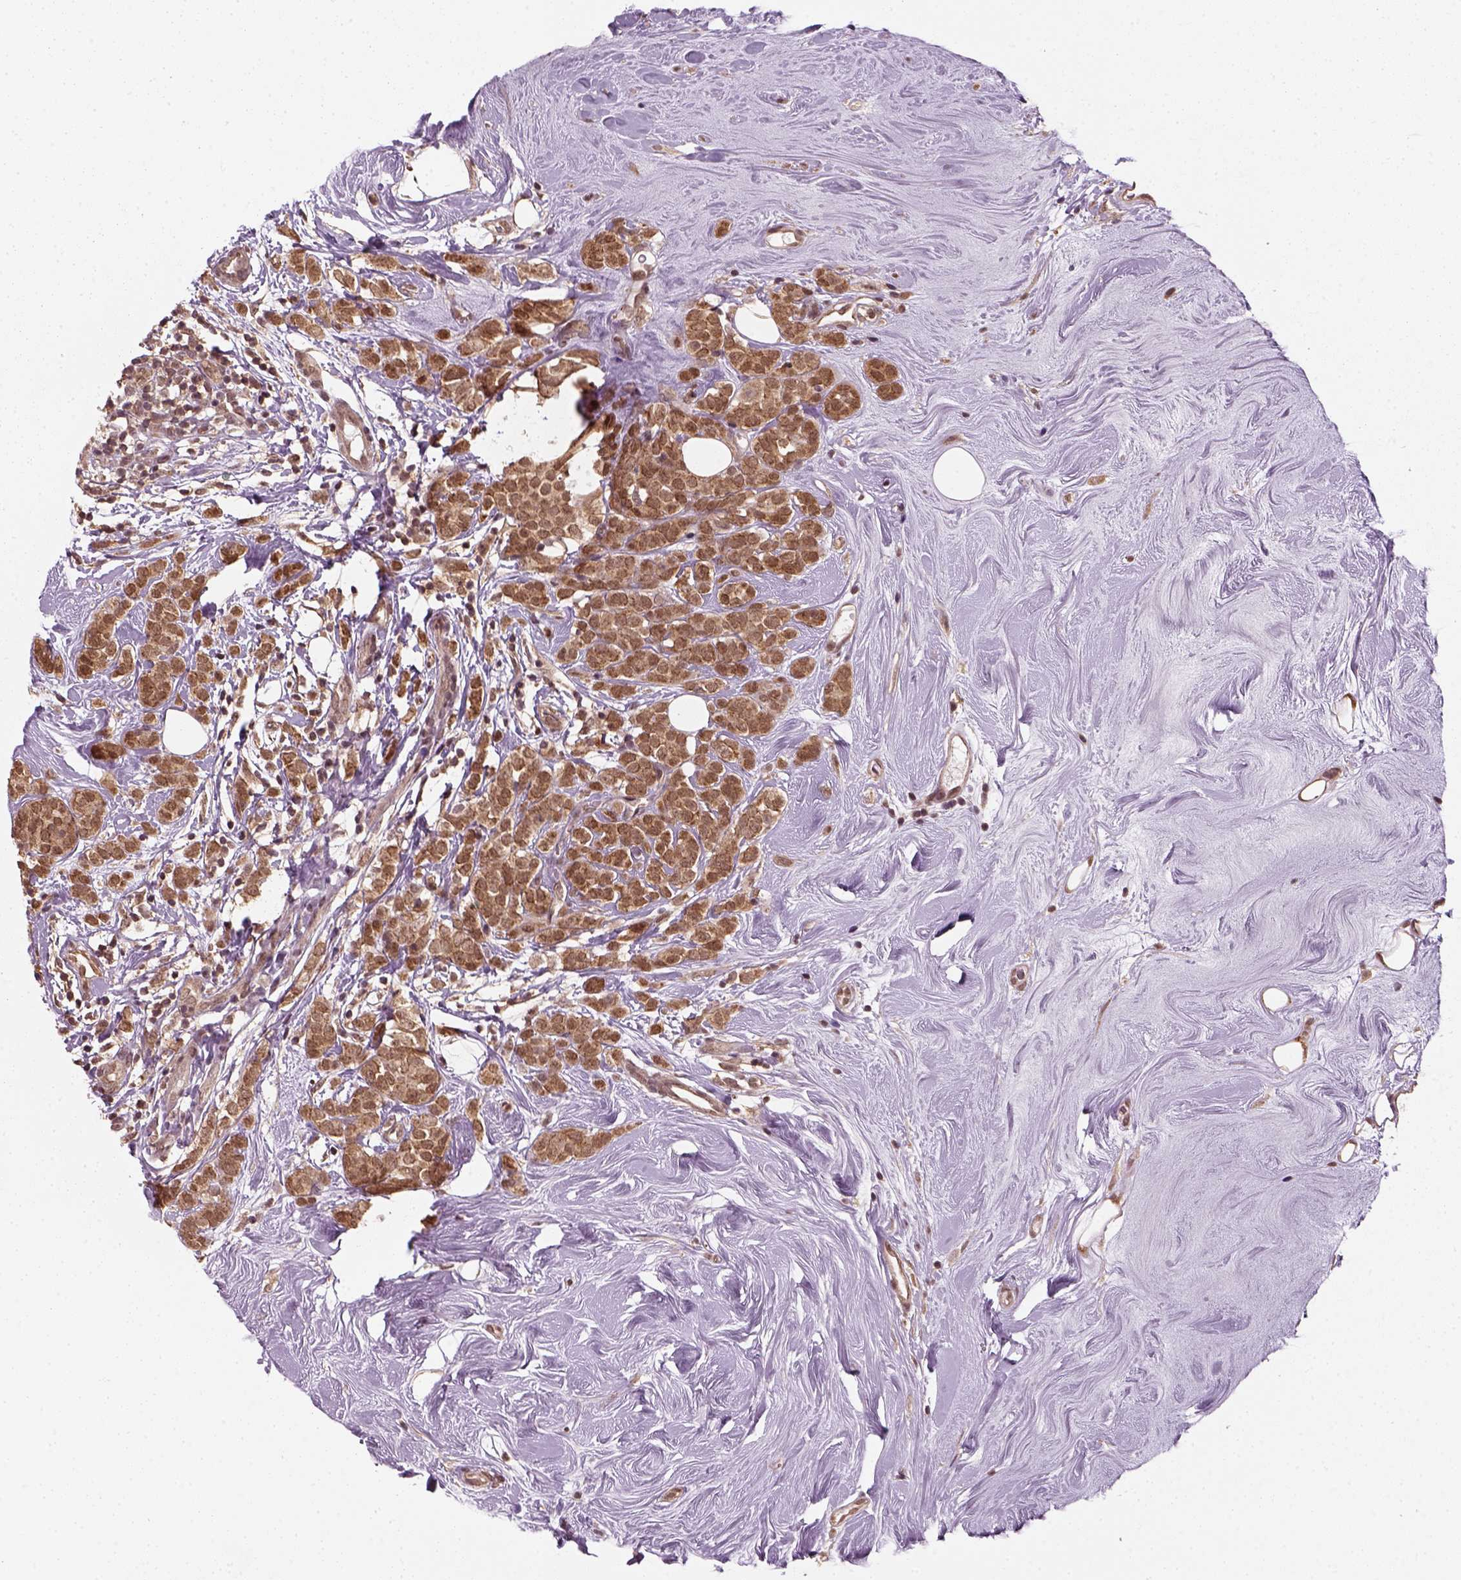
{"staining": {"intensity": "moderate", "quantity": ">75%", "location": "cytoplasmic/membranous,nuclear"}, "tissue": "breast cancer", "cell_type": "Tumor cells", "image_type": "cancer", "snomed": [{"axis": "morphology", "description": "Lobular carcinoma"}, {"axis": "topography", "description": "Breast"}], "caption": "Brown immunohistochemical staining in human lobular carcinoma (breast) displays moderate cytoplasmic/membranous and nuclear positivity in about >75% of tumor cells.", "gene": "NUDT9", "patient": {"sex": "female", "age": 49}}